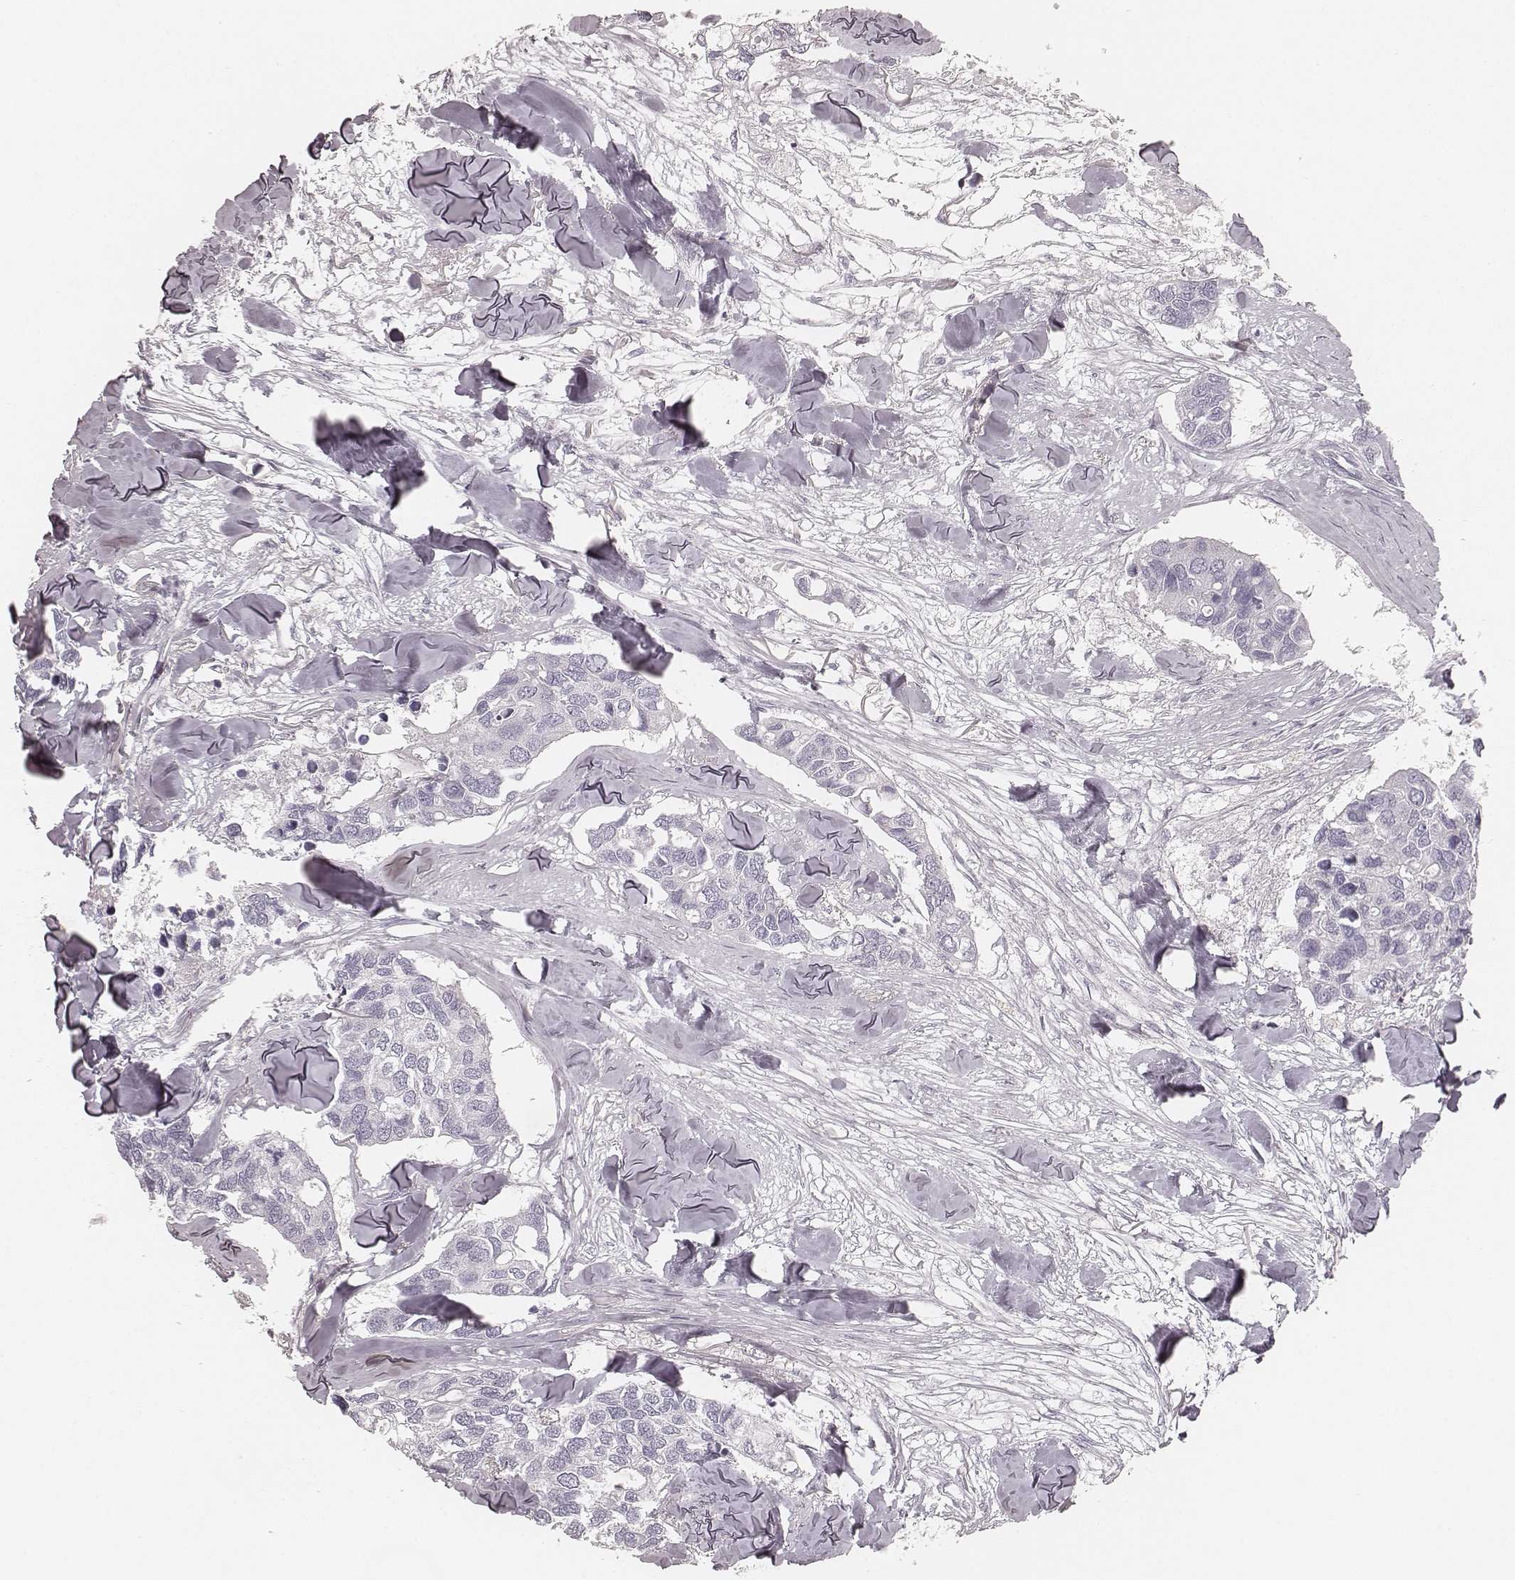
{"staining": {"intensity": "negative", "quantity": "none", "location": "none"}, "tissue": "breast cancer", "cell_type": "Tumor cells", "image_type": "cancer", "snomed": [{"axis": "morphology", "description": "Duct carcinoma"}, {"axis": "topography", "description": "Breast"}], "caption": "Tumor cells are negative for brown protein staining in breast cancer (intraductal carcinoma).", "gene": "KRT72", "patient": {"sex": "female", "age": 83}}